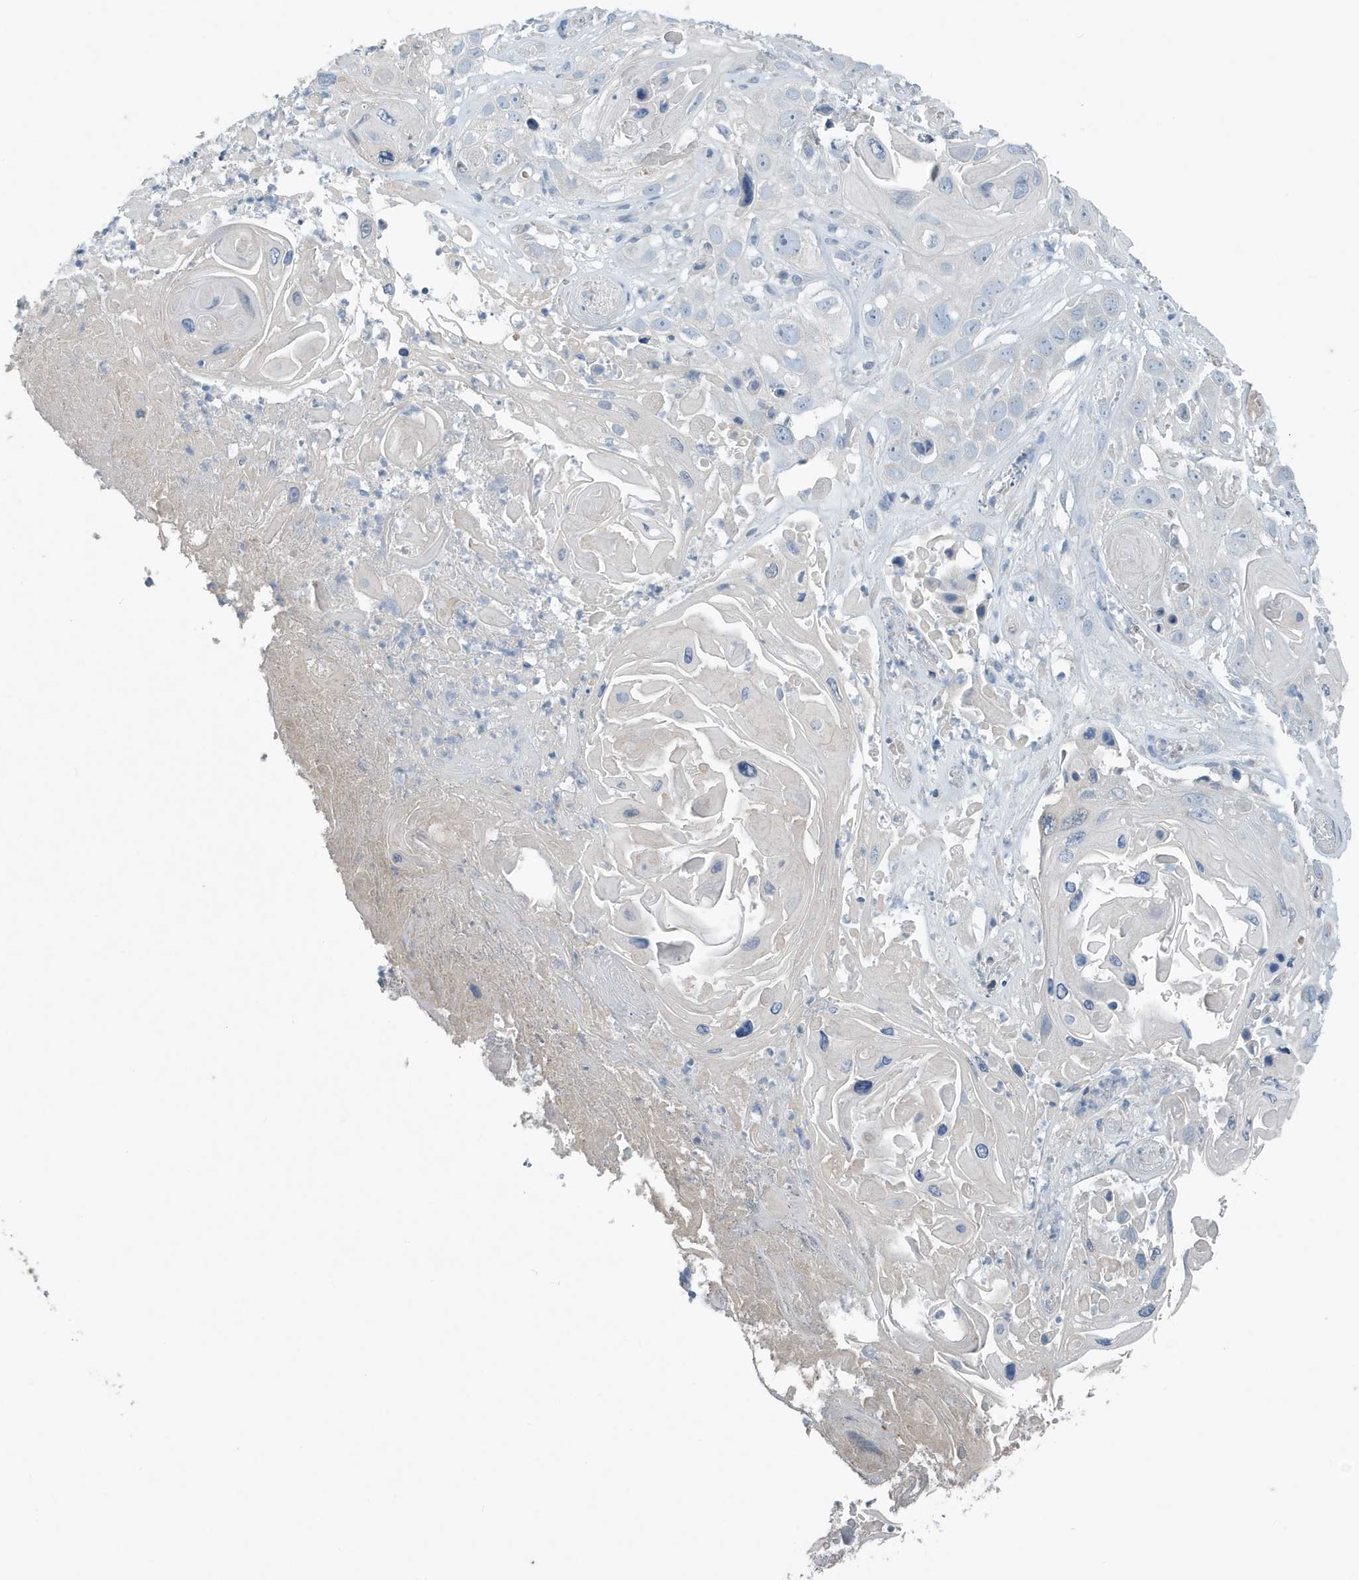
{"staining": {"intensity": "negative", "quantity": "none", "location": "none"}, "tissue": "skin cancer", "cell_type": "Tumor cells", "image_type": "cancer", "snomed": [{"axis": "morphology", "description": "Squamous cell carcinoma, NOS"}, {"axis": "topography", "description": "Skin"}], "caption": "This image is of skin squamous cell carcinoma stained with immunohistochemistry (IHC) to label a protein in brown with the nuclei are counter-stained blue. There is no positivity in tumor cells.", "gene": "UGT2B4", "patient": {"sex": "male", "age": 55}}